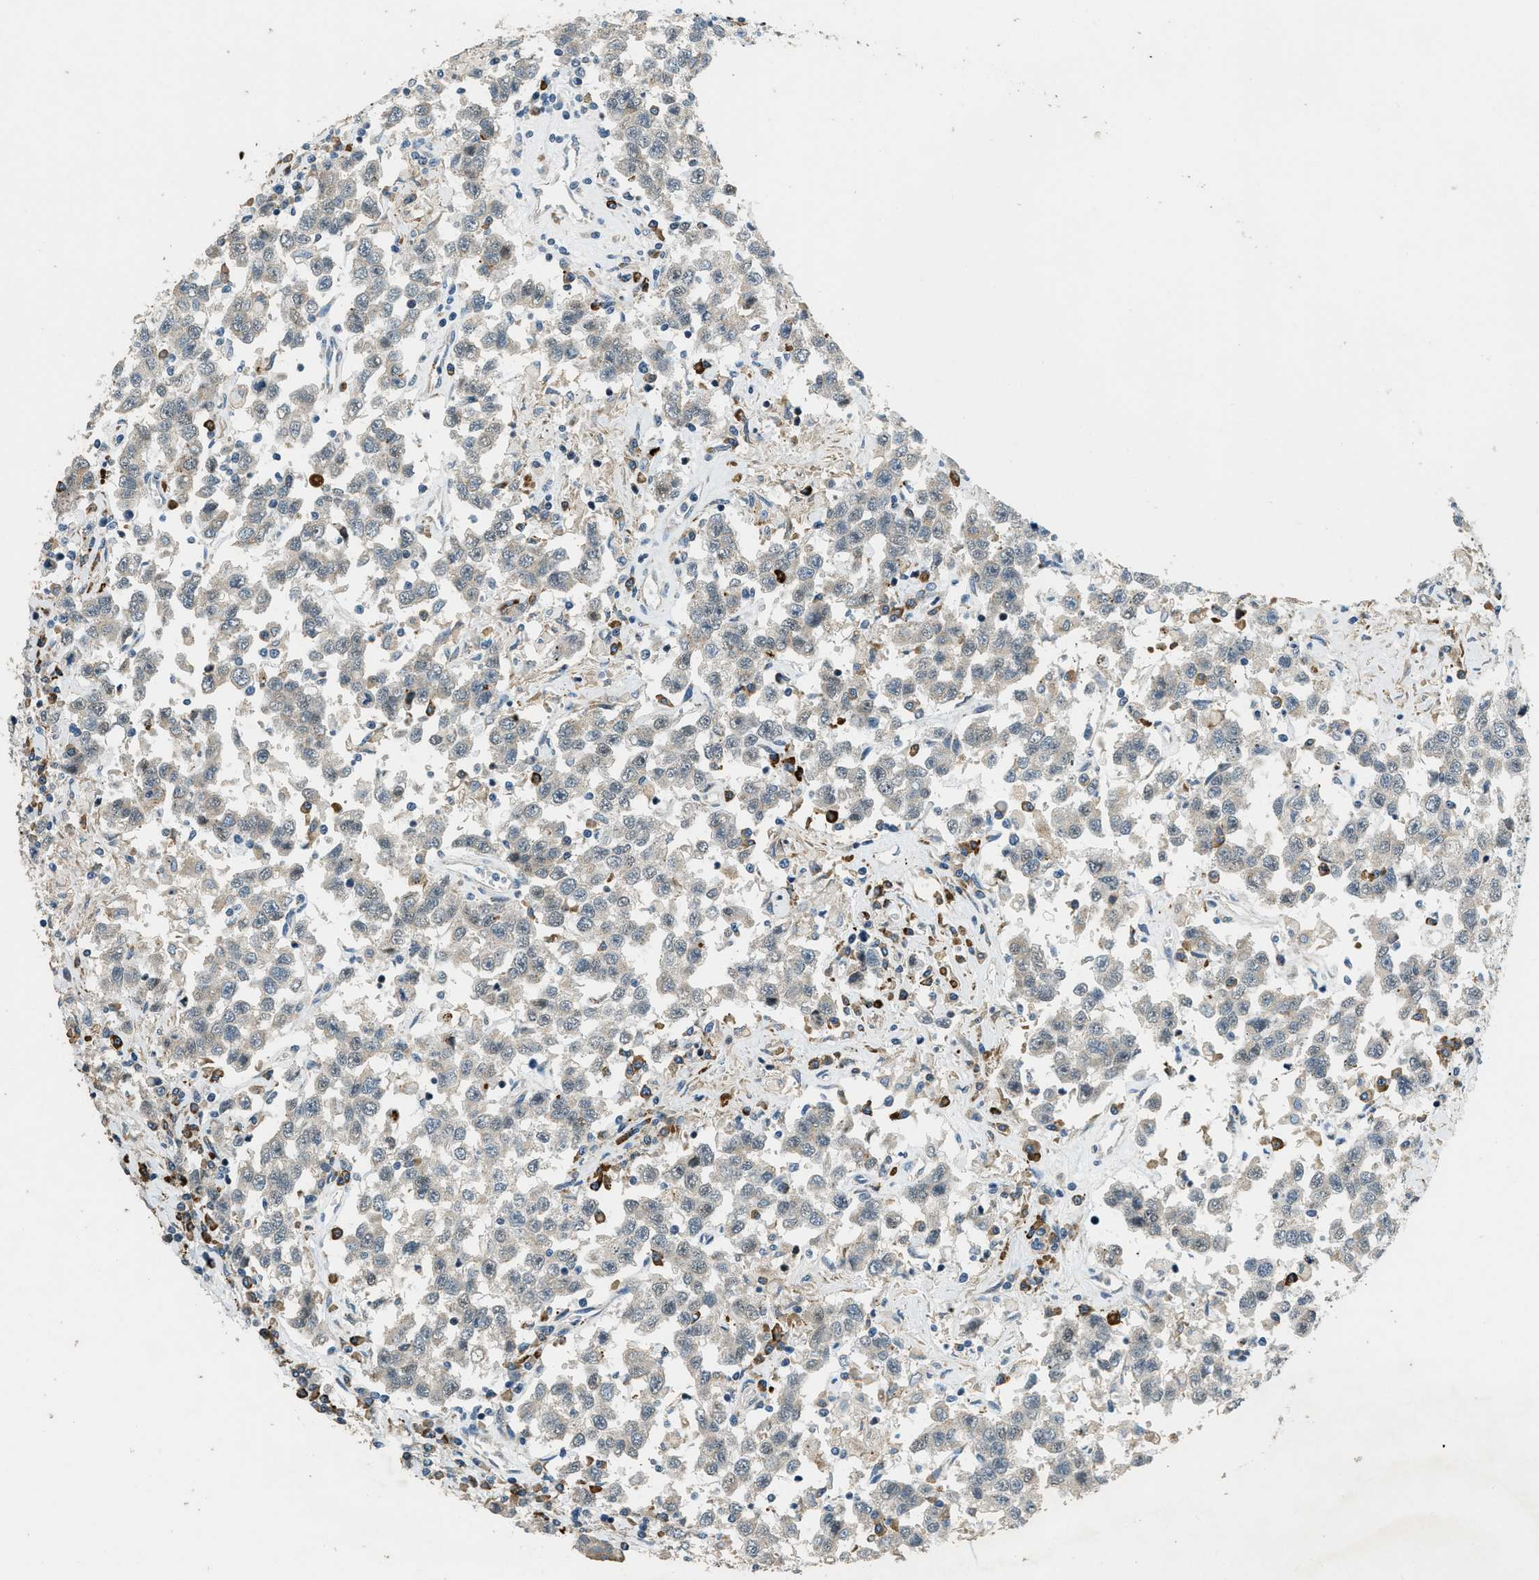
{"staining": {"intensity": "negative", "quantity": "none", "location": "none"}, "tissue": "testis cancer", "cell_type": "Tumor cells", "image_type": "cancer", "snomed": [{"axis": "morphology", "description": "Seminoma, NOS"}, {"axis": "topography", "description": "Testis"}], "caption": "Human seminoma (testis) stained for a protein using immunohistochemistry demonstrates no positivity in tumor cells.", "gene": "HERC2", "patient": {"sex": "male", "age": 41}}